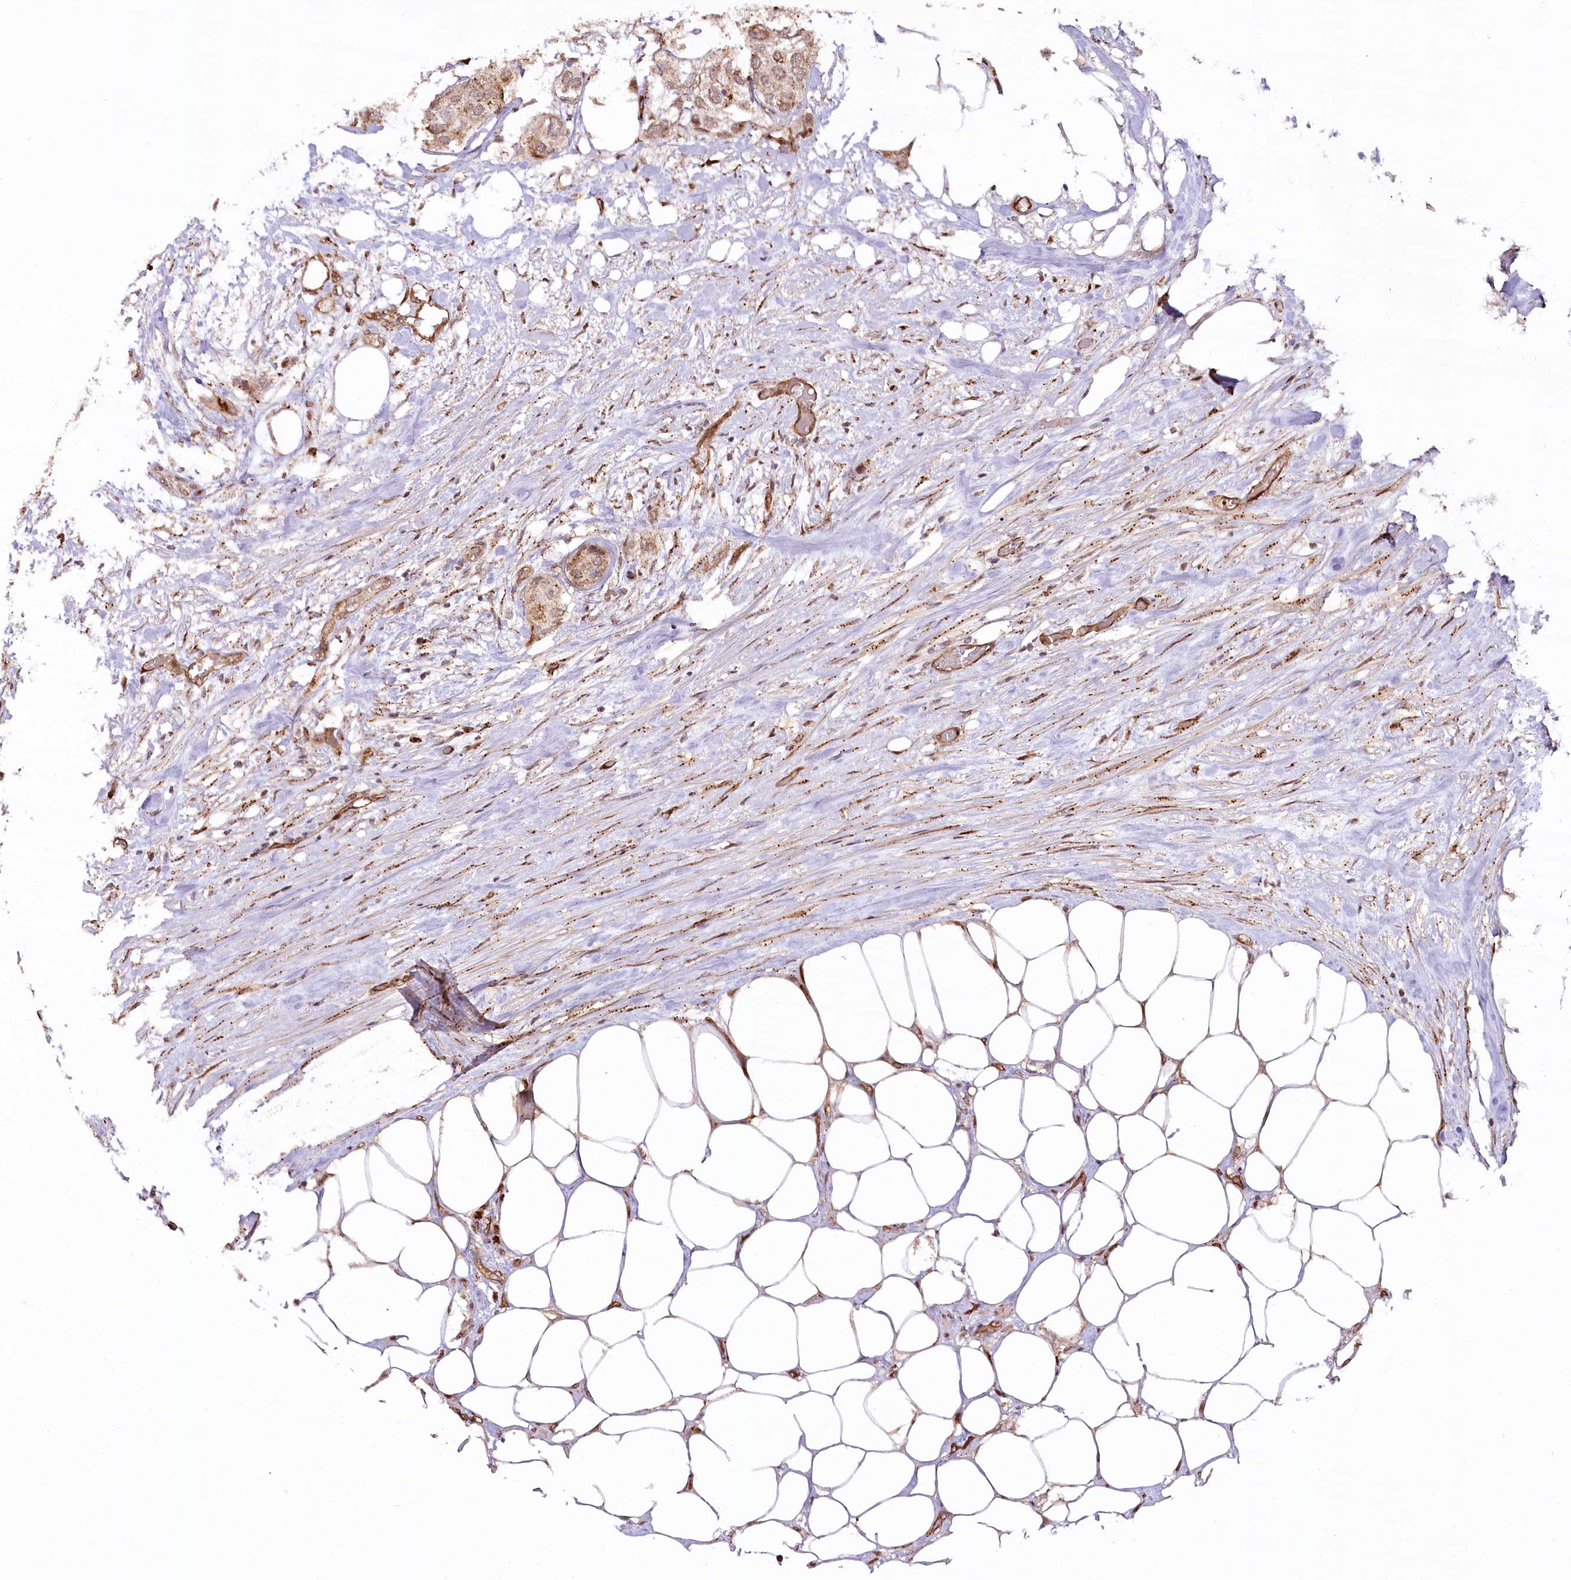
{"staining": {"intensity": "moderate", "quantity": ">75%", "location": "cytoplasmic/membranous,nuclear"}, "tissue": "urothelial cancer", "cell_type": "Tumor cells", "image_type": "cancer", "snomed": [{"axis": "morphology", "description": "Urothelial carcinoma, High grade"}, {"axis": "topography", "description": "Urinary bladder"}], "caption": "Protein staining of urothelial cancer tissue reveals moderate cytoplasmic/membranous and nuclear expression in approximately >75% of tumor cells.", "gene": "COPG1", "patient": {"sex": "male", "age": 64}}